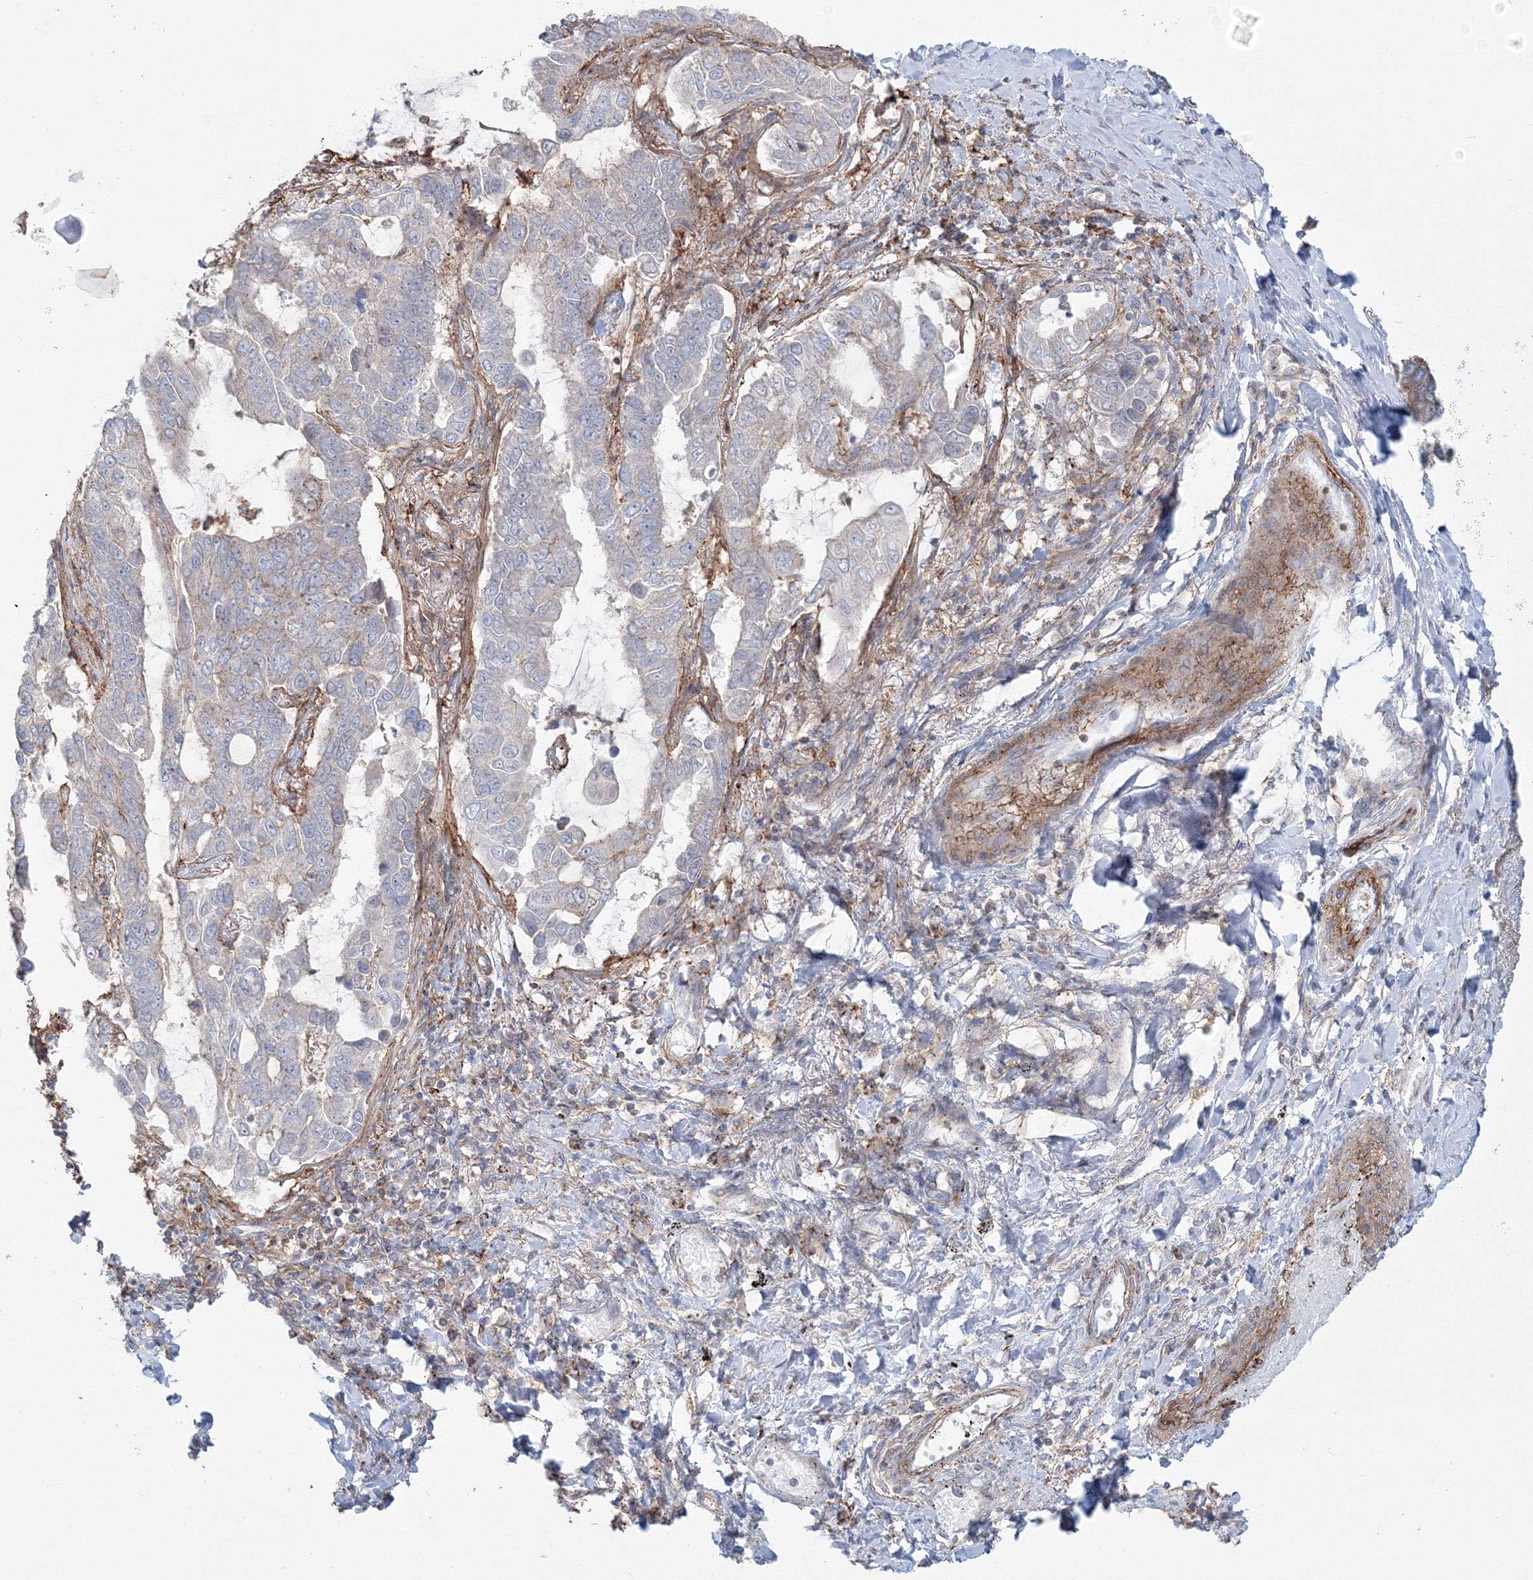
{"staining": {"intensity": "negative", "quantity": "none", "location": "none"}, "tissue": "lung cancer", "cell_type": "Tumor cells", "image_type": "cancer", "snomed": [{"axis": "morphology", "description": "Adenocarcinoma, NOS"}, {"axis": "topography", "description": "Lung"}], "caption": "Immunohistochemistry (IHC) micrograph of neoplastic tissue: adenocarcinoma (lung) stained with DAB reveals no significant protein positivity in tumor cells.", "gene": "SH3PXD2A", "patient": {"sex": "male", "age": 64}}